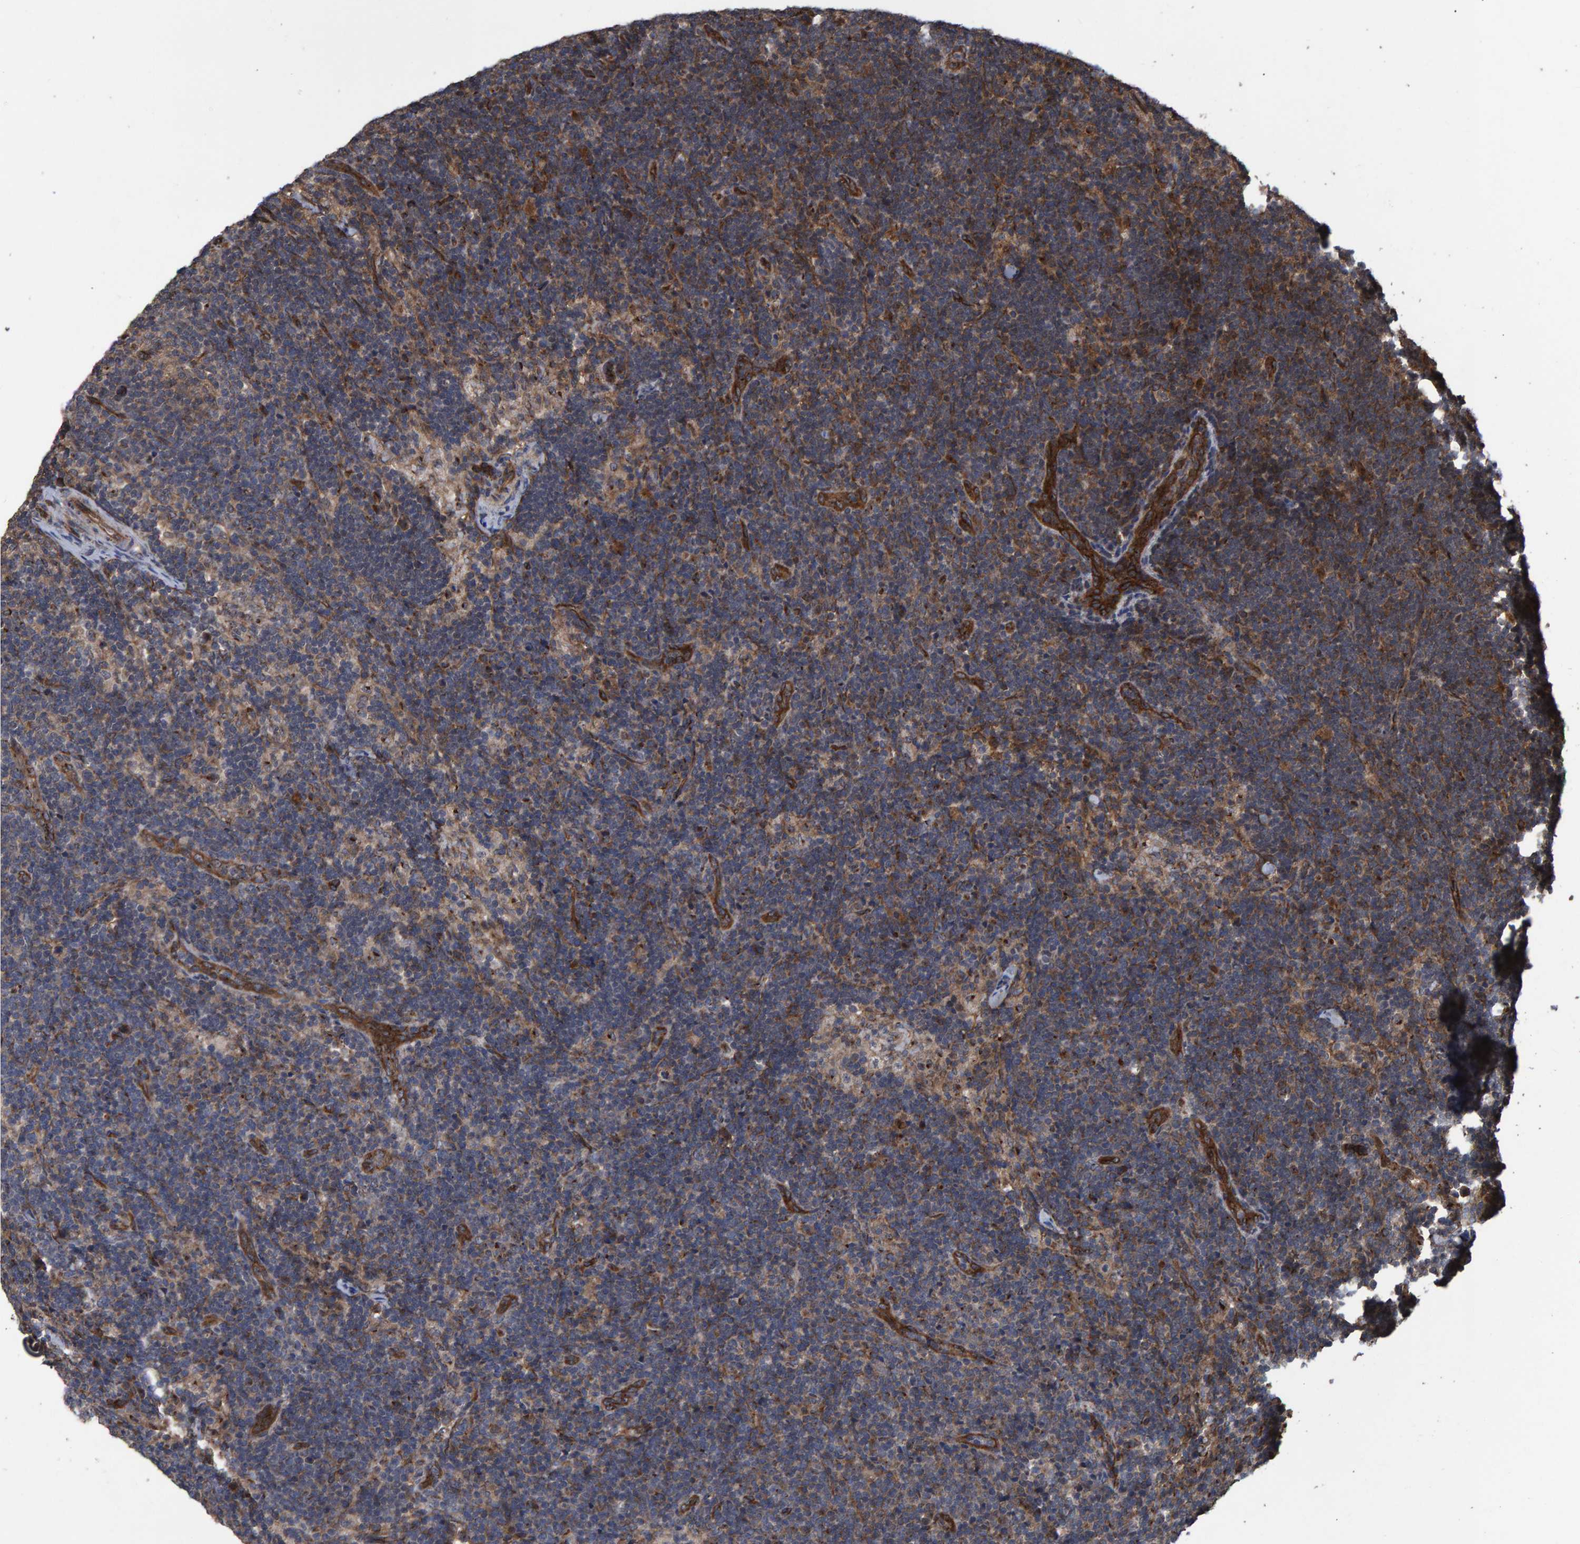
{"staining": {"intensity": "moderate", "quantity": "<25%", "location": "cytoplasmic/membranous"}, "tissue": "lymph node", "cell_type": "Non-germinal center cells", "image_type": "normal", "snomed": [{"axis": "morphology", "description": "Normal tissue, NOS"}, {"axis": "topography", "description": "Lymph node"}], "caption": "High-magnification brightfield microscopy of benign lymph node stained with DAB (brown) and counterstained with hematoxylin (blue). non-germinal center cells exhibit moderate cytoplasmic/membranous expression is appreciated in about<25% of cells.", "gene": "TRIM68", "patient": {"sex": "female", "age": 22}}